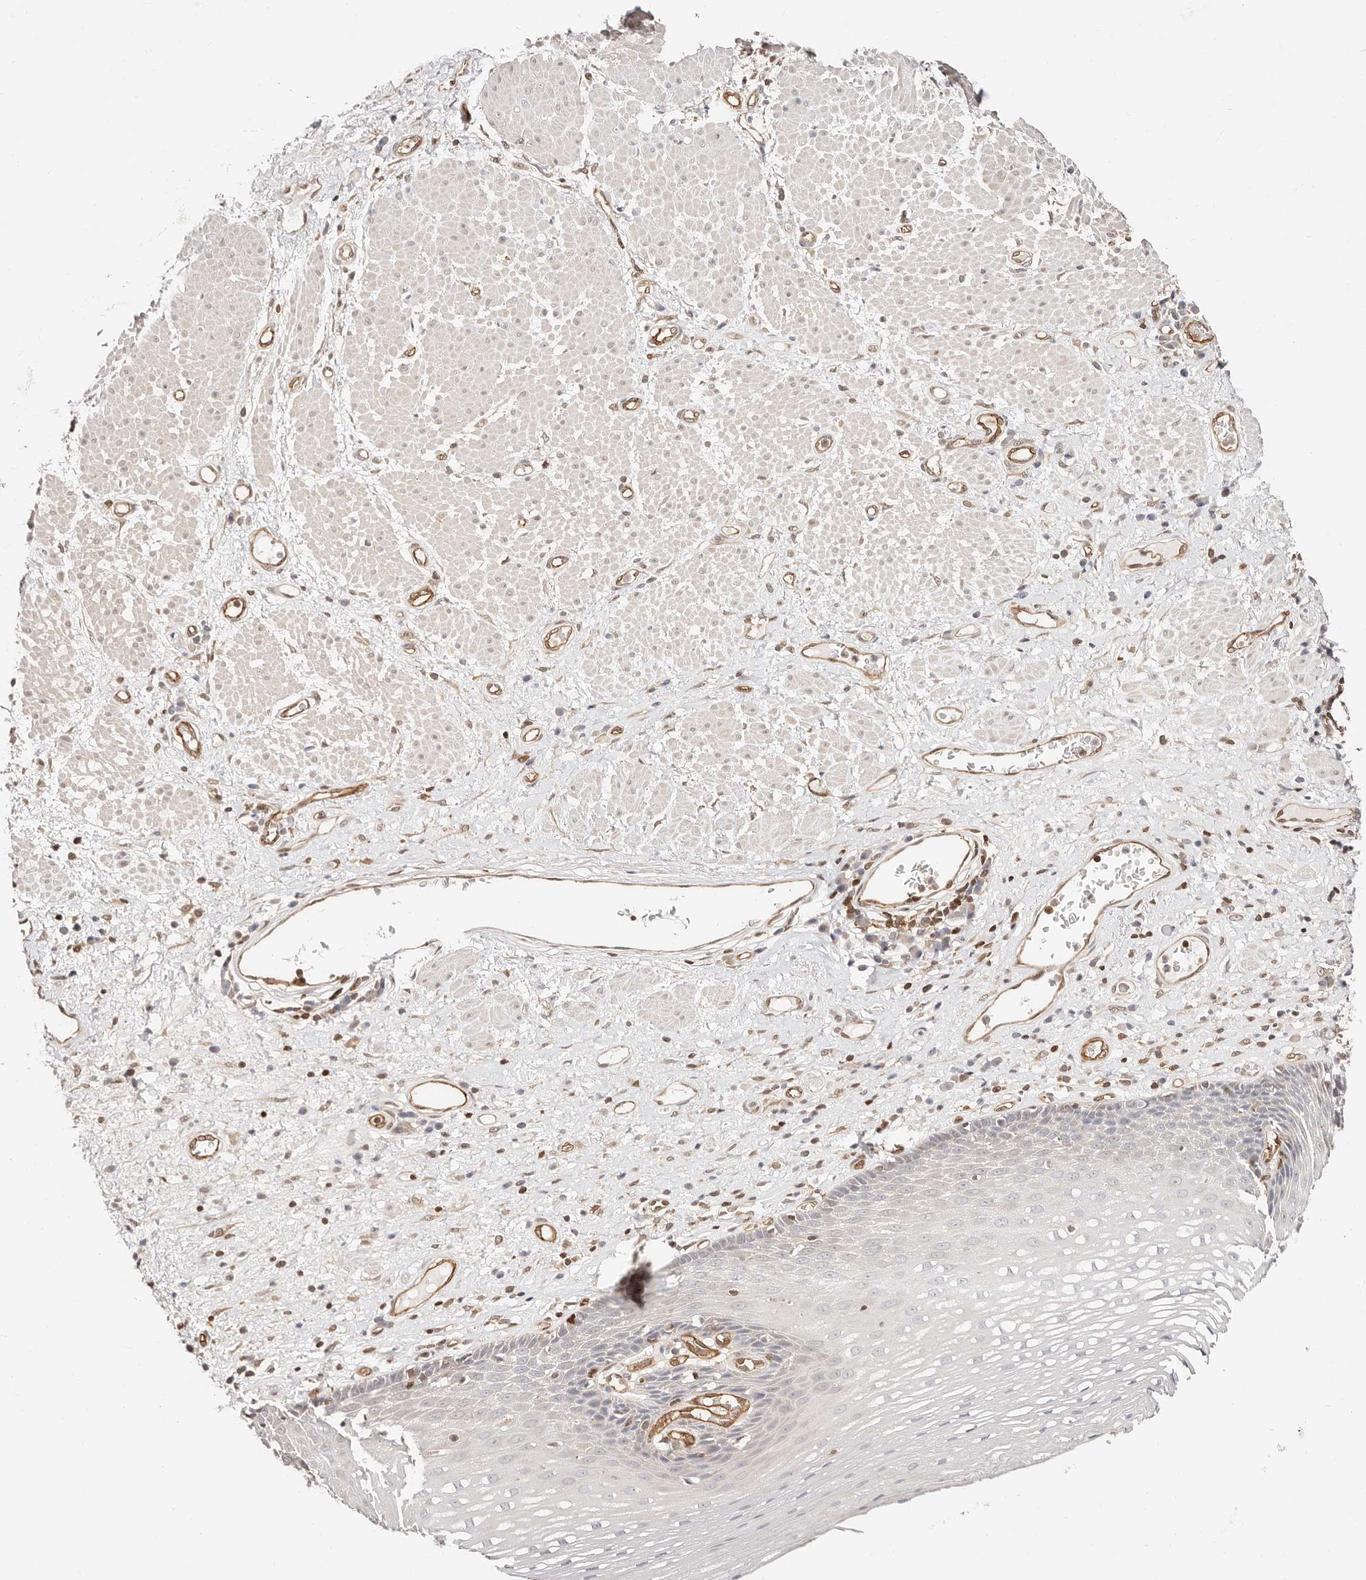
{"staining": {"intensity": "negative", "quantity": "none", "location": "none"}, "tissue": "esophagus", "cell_type": "Squamous epithelial cells", "image_type": "normal", "snomed": [{"axis": "morphology", "description": "Normal tissue, NOS"}, {"axis": "morphology", "description": "Adenocarcinoma, NOS"}, {"axis": "topography", "description": "Esophagus"}], "caption": "DAB (3,3'-diaminobenzidine) immunohistochemical staining of normal esophagus reveals no significant staining in squamous epithelial cells. Brightfield microscopy of immunohistochemistry stained with DAB (3,3'-diaminobenzidine) (brown) and hematoxylin (blue), captured at high magnification.", "gene": "STAT5A", "patient": {"sex": "male", "age": 62}}